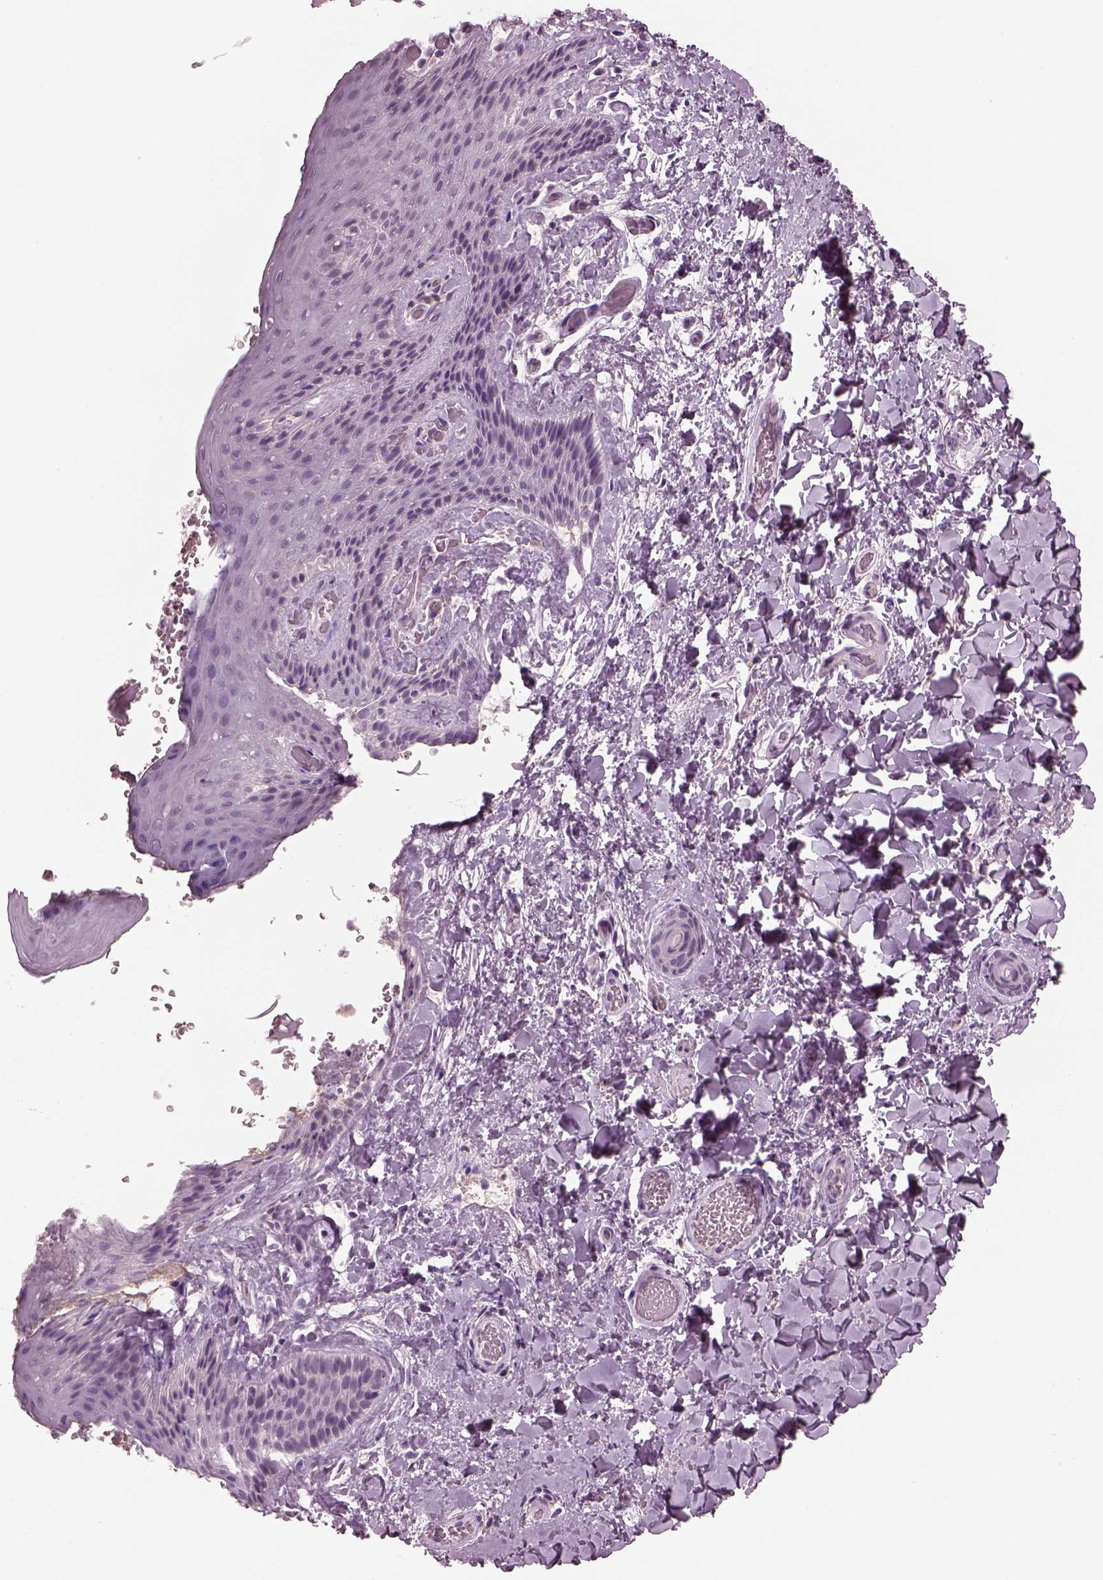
{"staining": {"intensity": "negative", "quantity": "none", "location": "none"}, "tissue": "skin", "cell_type": "Epidermal cells", "image_type": "normal", "snomed": [{"axis": "morphology", "description": "Normal tissue, NOS"}, {"axis": "topography", "description": "Anal"}], "caption": "Immunohistochemistry (IHC) micrograph of normal skin stained for a protein (brown), which reveals no positivity in epidermal cells. The staining was performed using DAB (3,3'-diaminobenzidine) to visualize the protein expression in brown, while the nuclei were stained in blue with hematoxylin (Magnification: 20x).", "gene": "PACRG", "patient": {"sex": "male", "age": 36}}